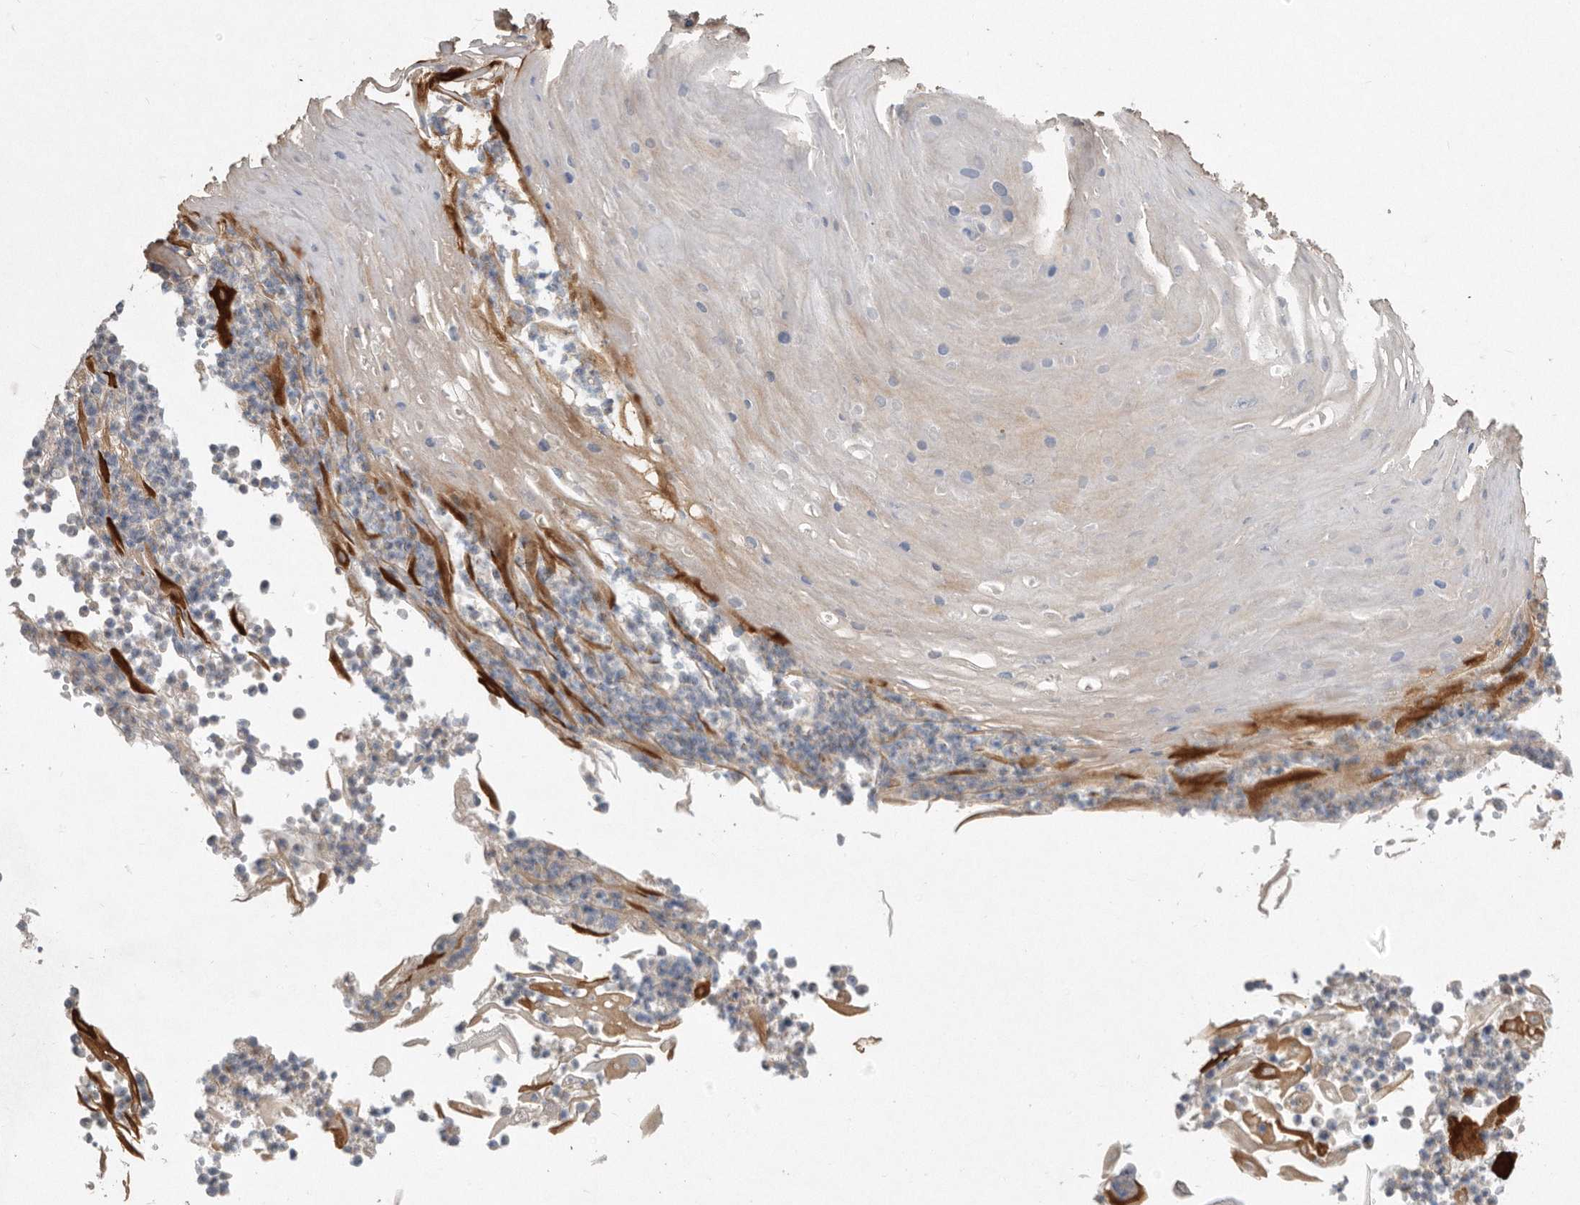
{"staining": {"intensity": "negative", "quantity": "none", "location": "none"}, "tissue": "skin cancer", "cell_type": "Tumor cells", "image_type": "cancer", "snomed": [{"axis": "morphology", "description": "Squamous cell carcinoma, NOS"}, {"axis": "topography", "description": "Skin"}], "caption": "Immunohistochemical staining of human skin cancer (squamous cell carcinoma) demonstrates no significant staining in tumor cells. (IHC, brightfield microscopy, high magnification).", "gene": "PON2", "patient": {"sex": "female", "age": 88}}